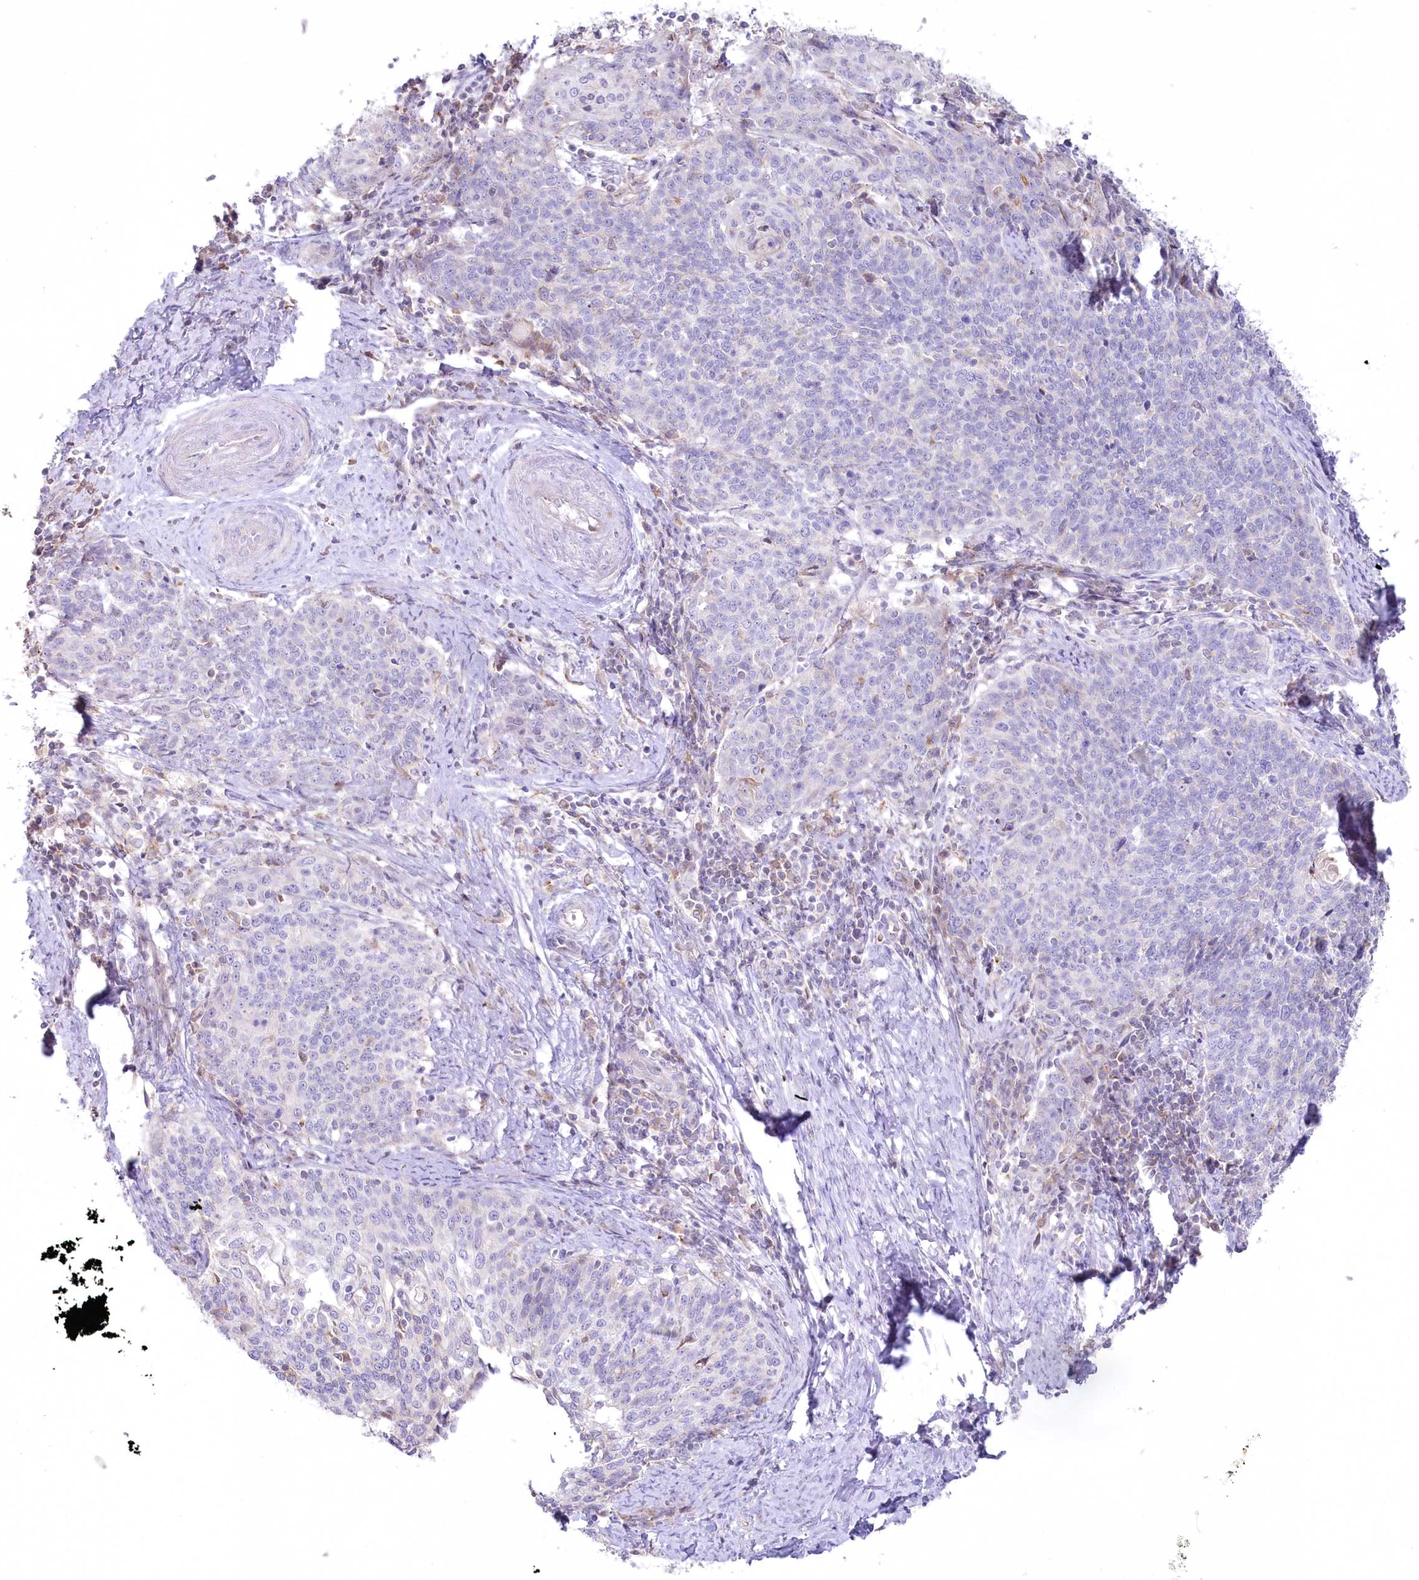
{"staining": {"intensity": "negative", "quantity": "none", "location": "none"}, "tissue": "cervical cancer", "cell_type": "Tumor cells", "image_type": "cancer", "snomed": [{"axis": "morphology", "description": "Squamous cell carcinoma, NOS"}, {"axis": "topography", "description": "Cervix"}], "caption": "An IHC image of cervical squamous cell carcinoma is shown. There is no staining in tumor cells of cervical squamous cell carcinoma.", "gene": "SLC6A11", "patient": {"sex": "female", "age": 39}}